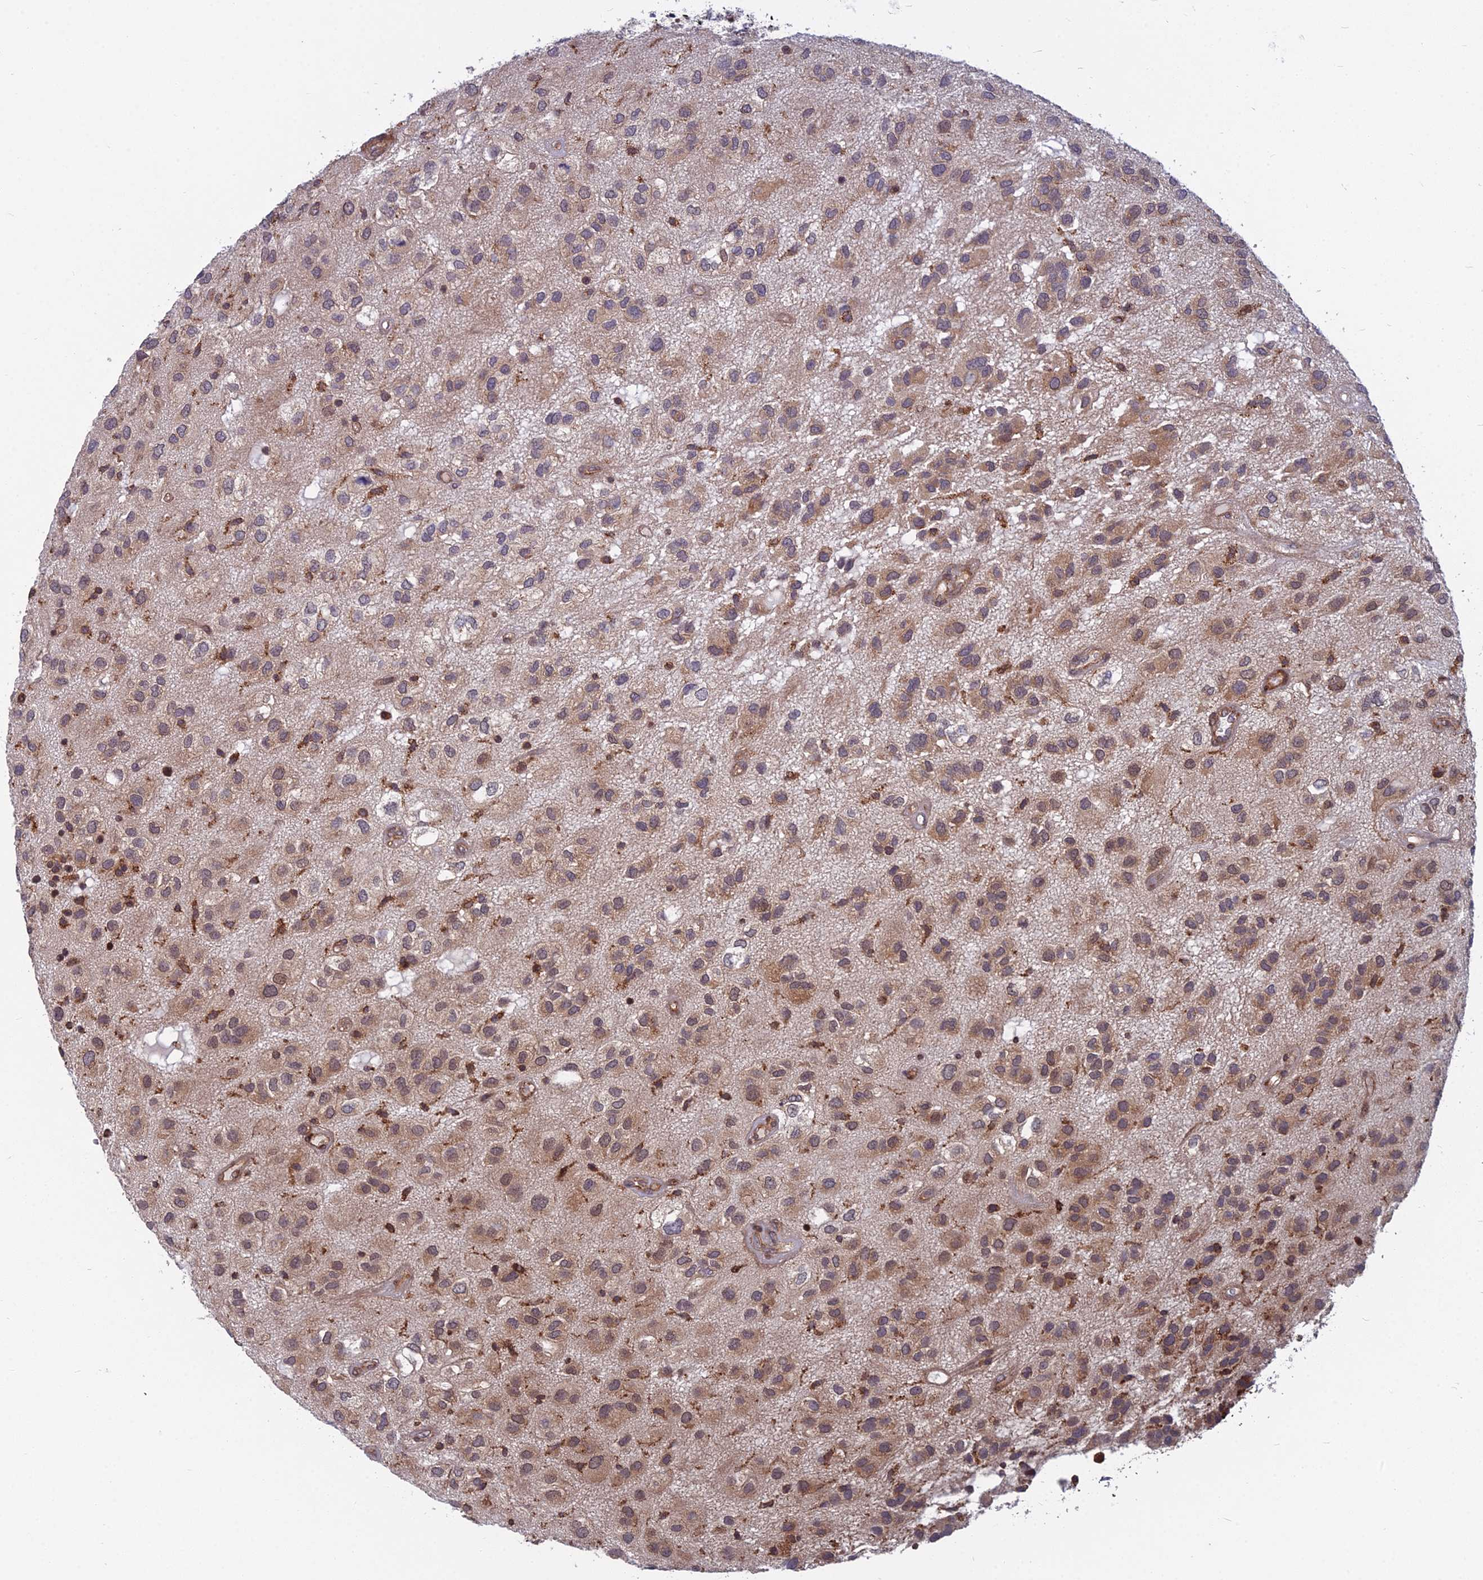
{"staining": {"intensity": "moderate", "quantity": "25%-75%", "location": "cytoplasmic/membranous,nuclear"}, "tissue": "glioma", "cell_type": "Tumor cells", "image_type": "cancer", "snomed": [{"axis": "morphology", "description": "Glioma, malignant, Low grade"}, {"axis": "topography", "description": "Brain"}], "caption": "Glioma stained with immunohistochemistry shows moderate cytoplasmic/membranous and nuclear expression in approximately 25%-75% of tumor cells.", "gene": "COMMD2", "patient": {"sex": "male", "age": 66}}